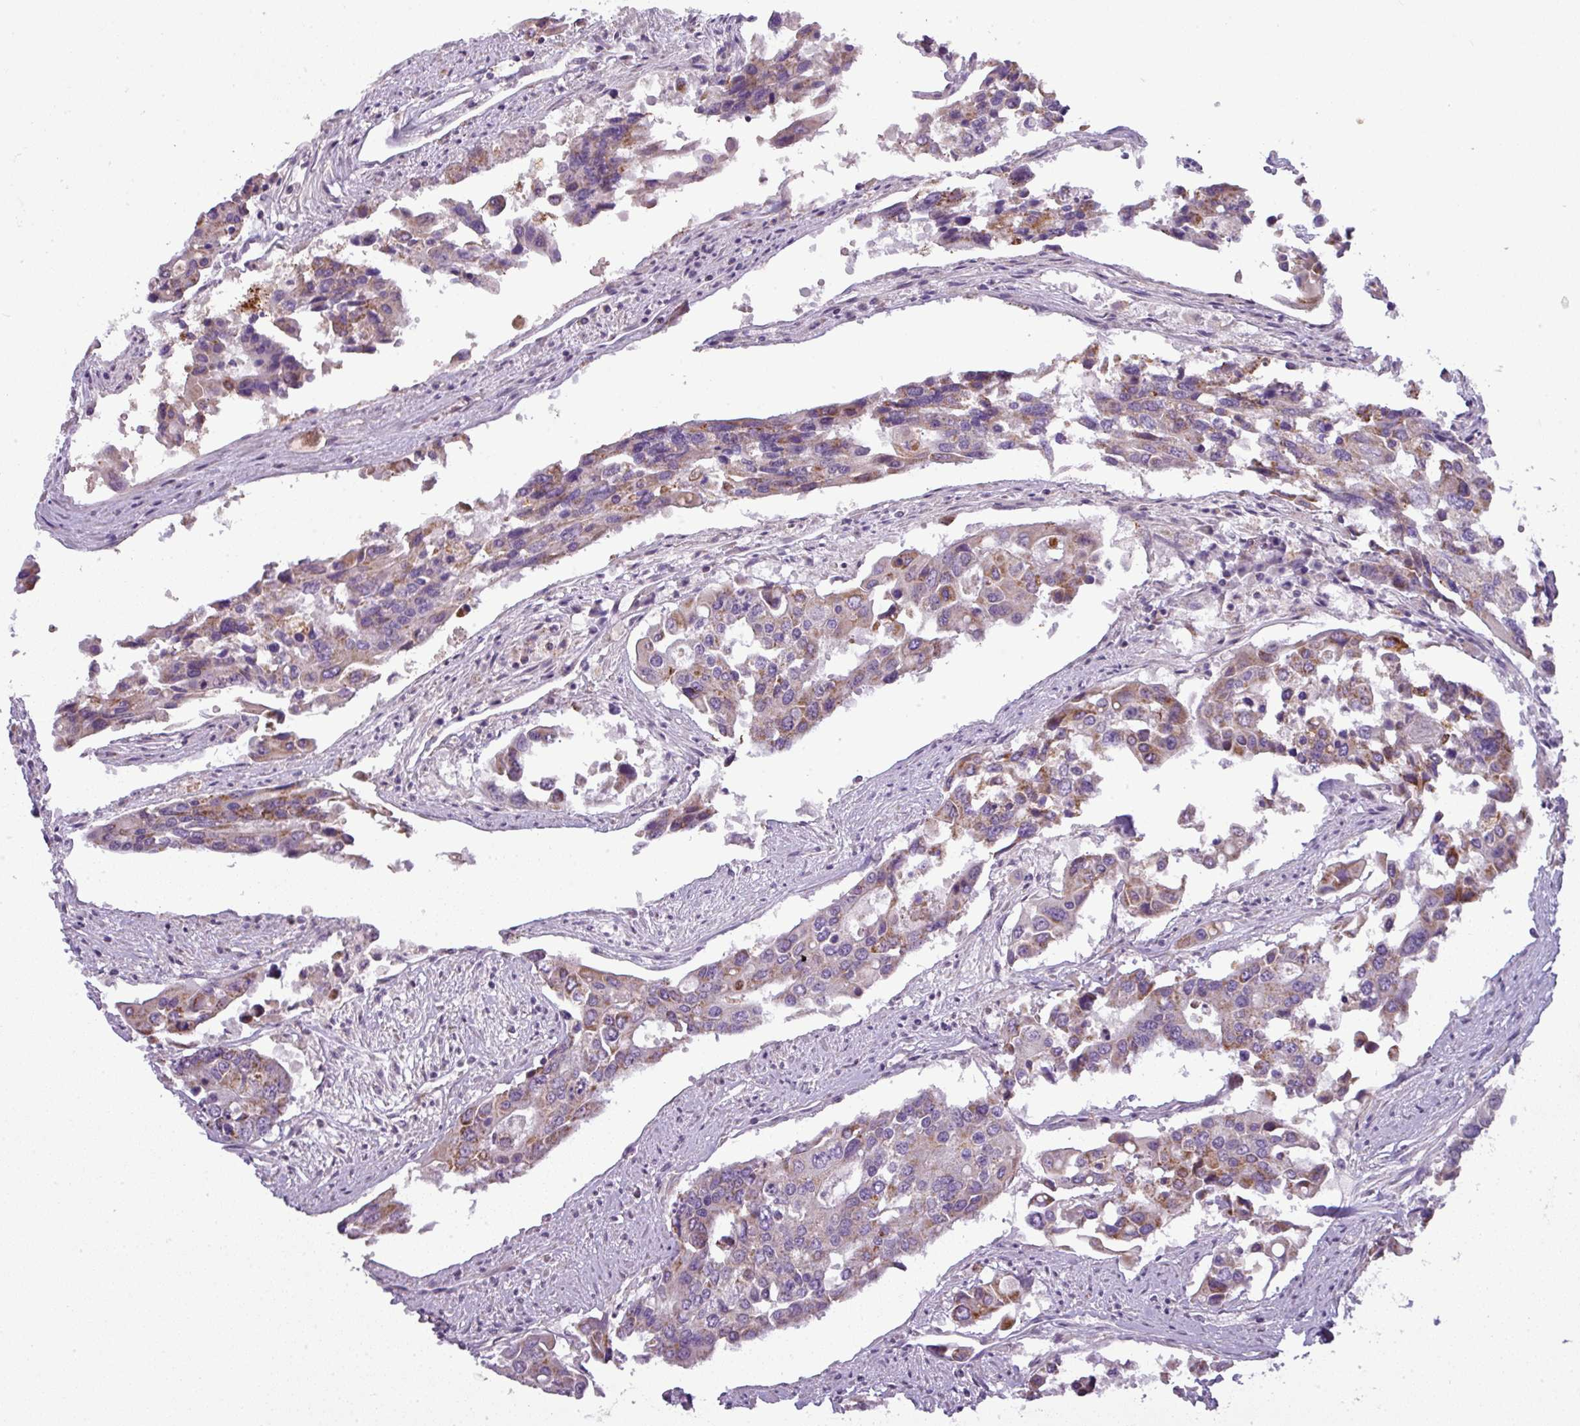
{"staining": {"intensity": "moderate", "quantity": "25%-75%", "location": "cytoplasmic/membranous"}, "tissue": "colorectal cancer", "cell_type": "Tumor cells", "image_type": "cancer", "snomed": [{"axis": "morphology", "description": "Adenocarcinoma, NOS"}, {"axis": "topography", "description": "Colon"}], "caption": "An image of human adenocarcinoma (colorectal) stained for a protein reveals moderate cytoplasmic/membranous brown staining in tumor cells. (DAB = brown stain, brightfield microscopy at high magnification).", "gene": "PNMA6A", "patient": {"sex": "male", "age": 77}}